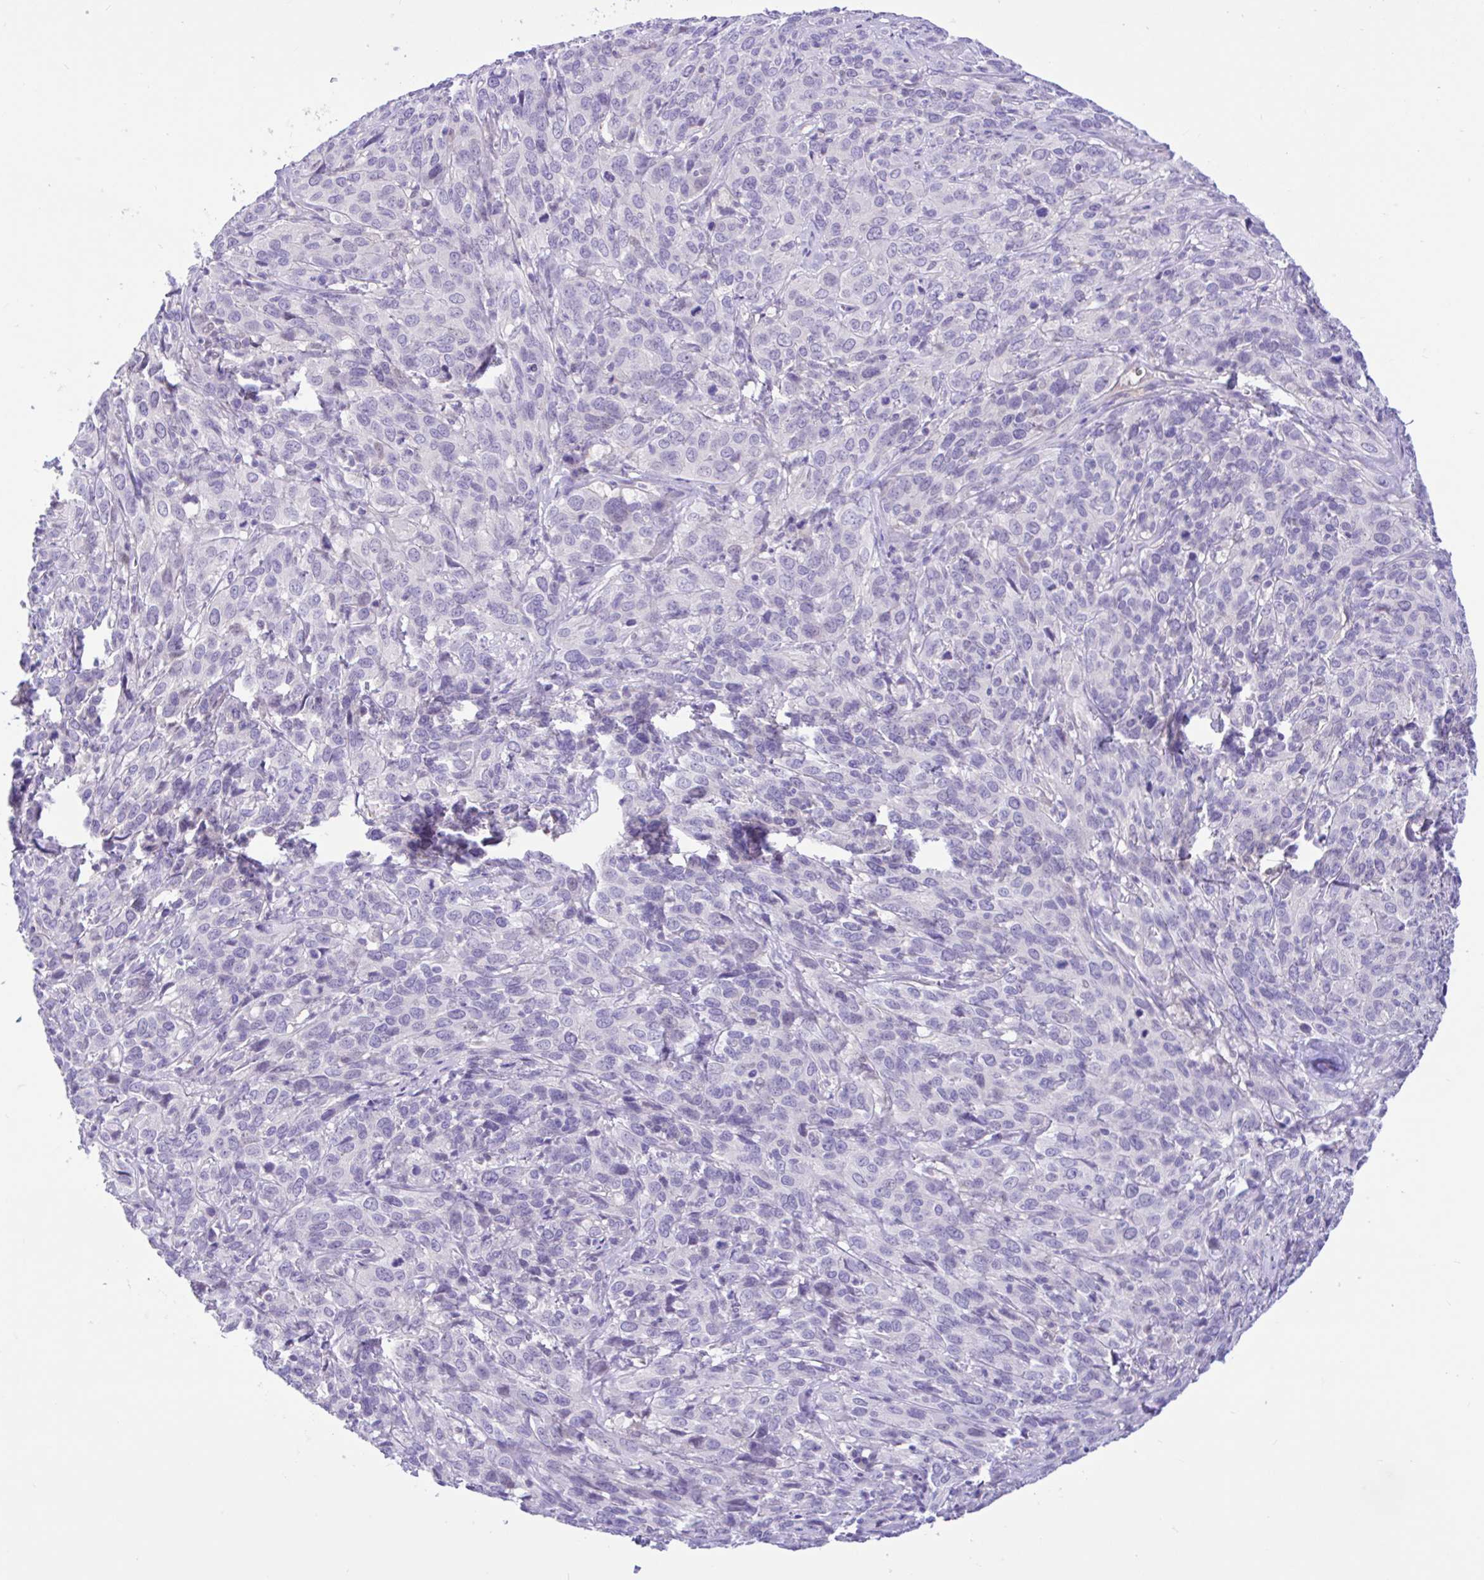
{"staining": {"intensity": "negative", "quantity": "none", "location": "none"}, "tissue": "cervical cancer", "cell_type": "Tumor cells", "image_type": "cancer", "snomed": [{"axis": "morphology", "description": "Squamous cell carcinoma, NOS"}, {"axis": "topography", "description": "Cervix"}], "caption": "The immunohistochemistry photomicrograph has no significant staining in tumor cells of cervical cancer (squamous cell carcinoma) tissue.", "gene": "ANO4", "patient": {"sex": "female", "age": 51}}